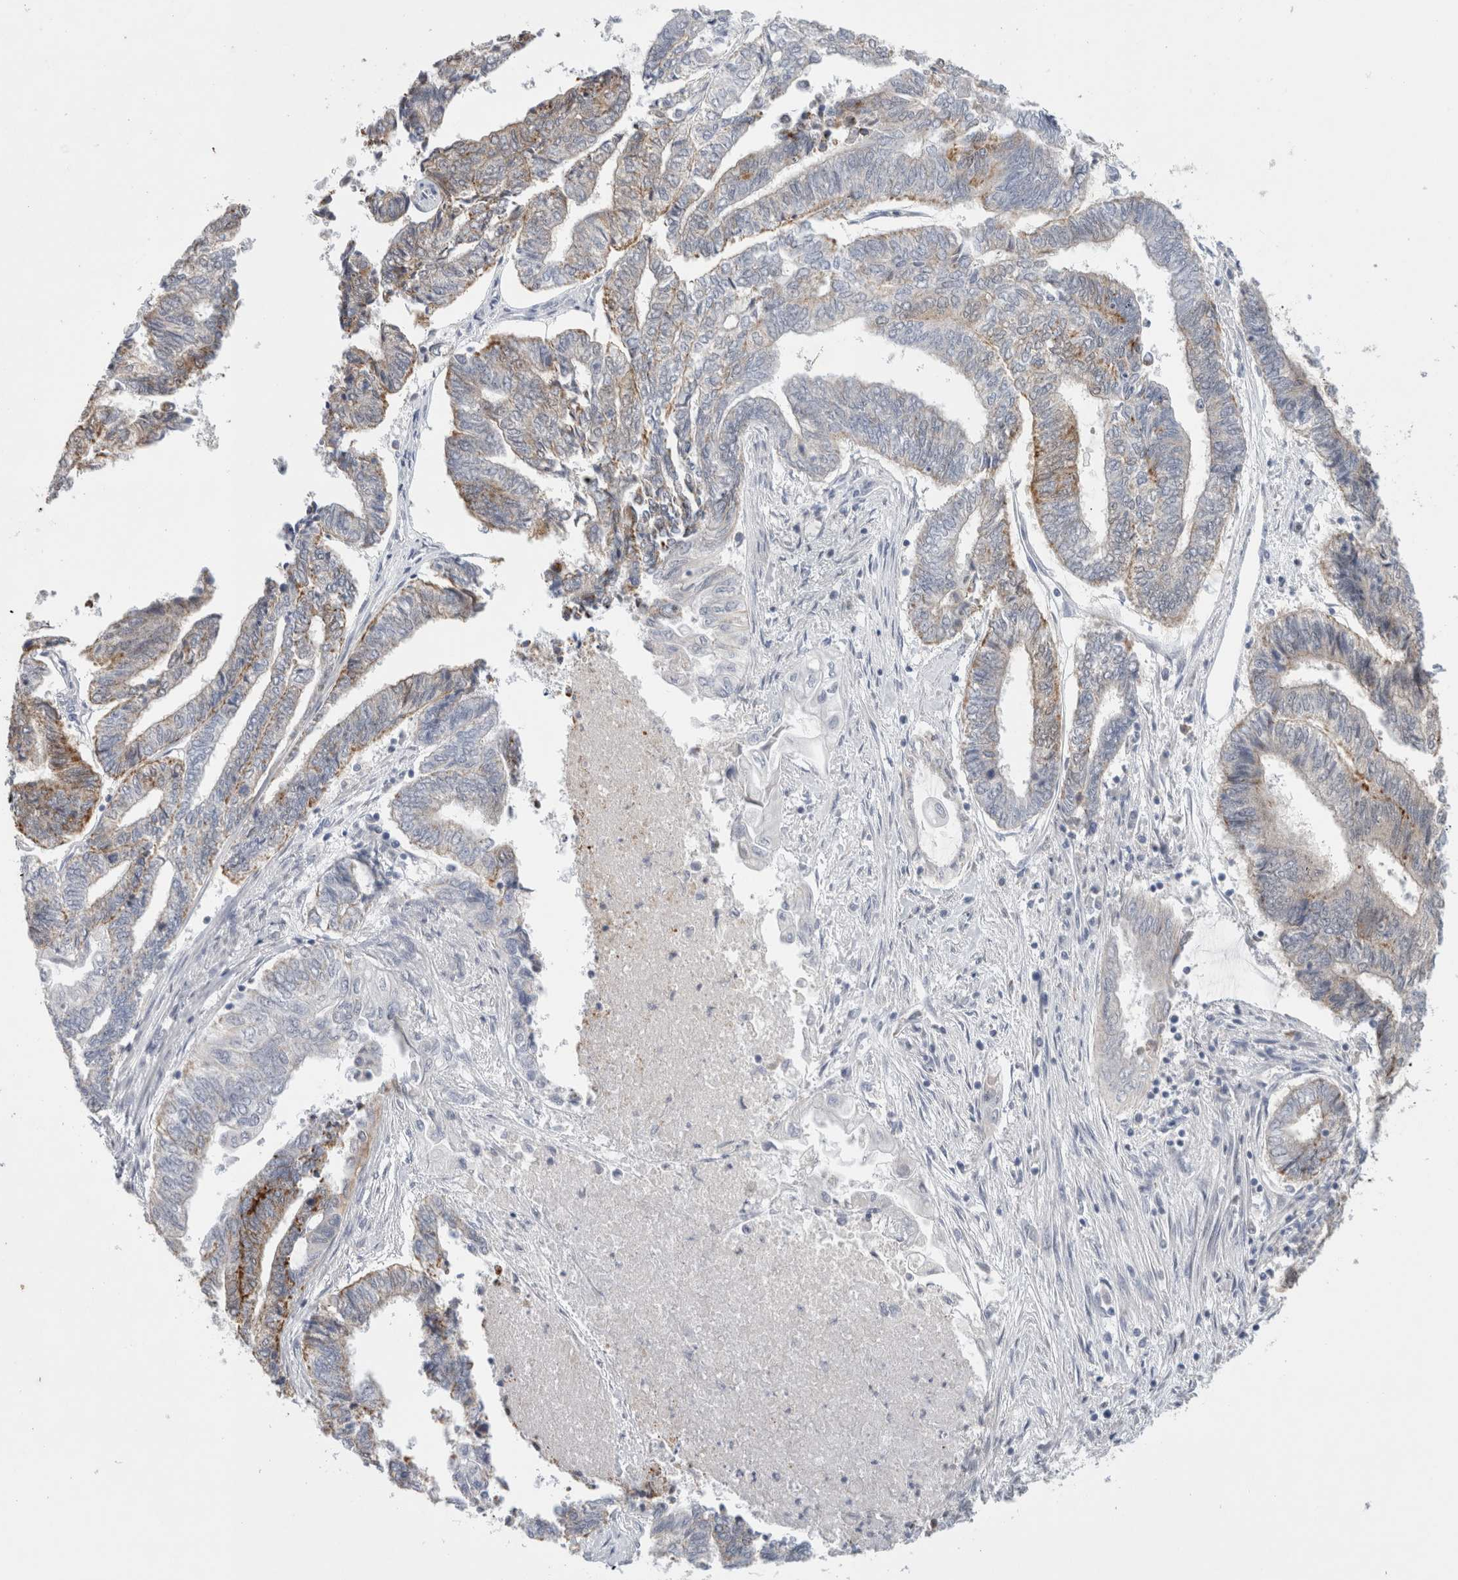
{"staining": {"intensity": "moderate", "quantity": "<25%", "location": "cytoplasmic/membranous"}, "tissue": "endometrial cancer", "cell_type": "Tumor cells", "image_type": "cancer", "snomed": [{"axis": "morphology", "description": "Adenocarcinoma, NOS"}, {"axis": "topography", "description": "Uterus"}, {"axis": "topography", "description": "Endometrium"}], "caption": "Immunohistochemistry (IHC) histopathology image of endometrial cancer (adenocarcinoma) stained for a protein (brown), which reveals low levels of moderate cytoplasmic/membranous staining in about <25% of tumor cells.", "gene": "AGMAT", "patient": {"sex": "female", "age": 70}}